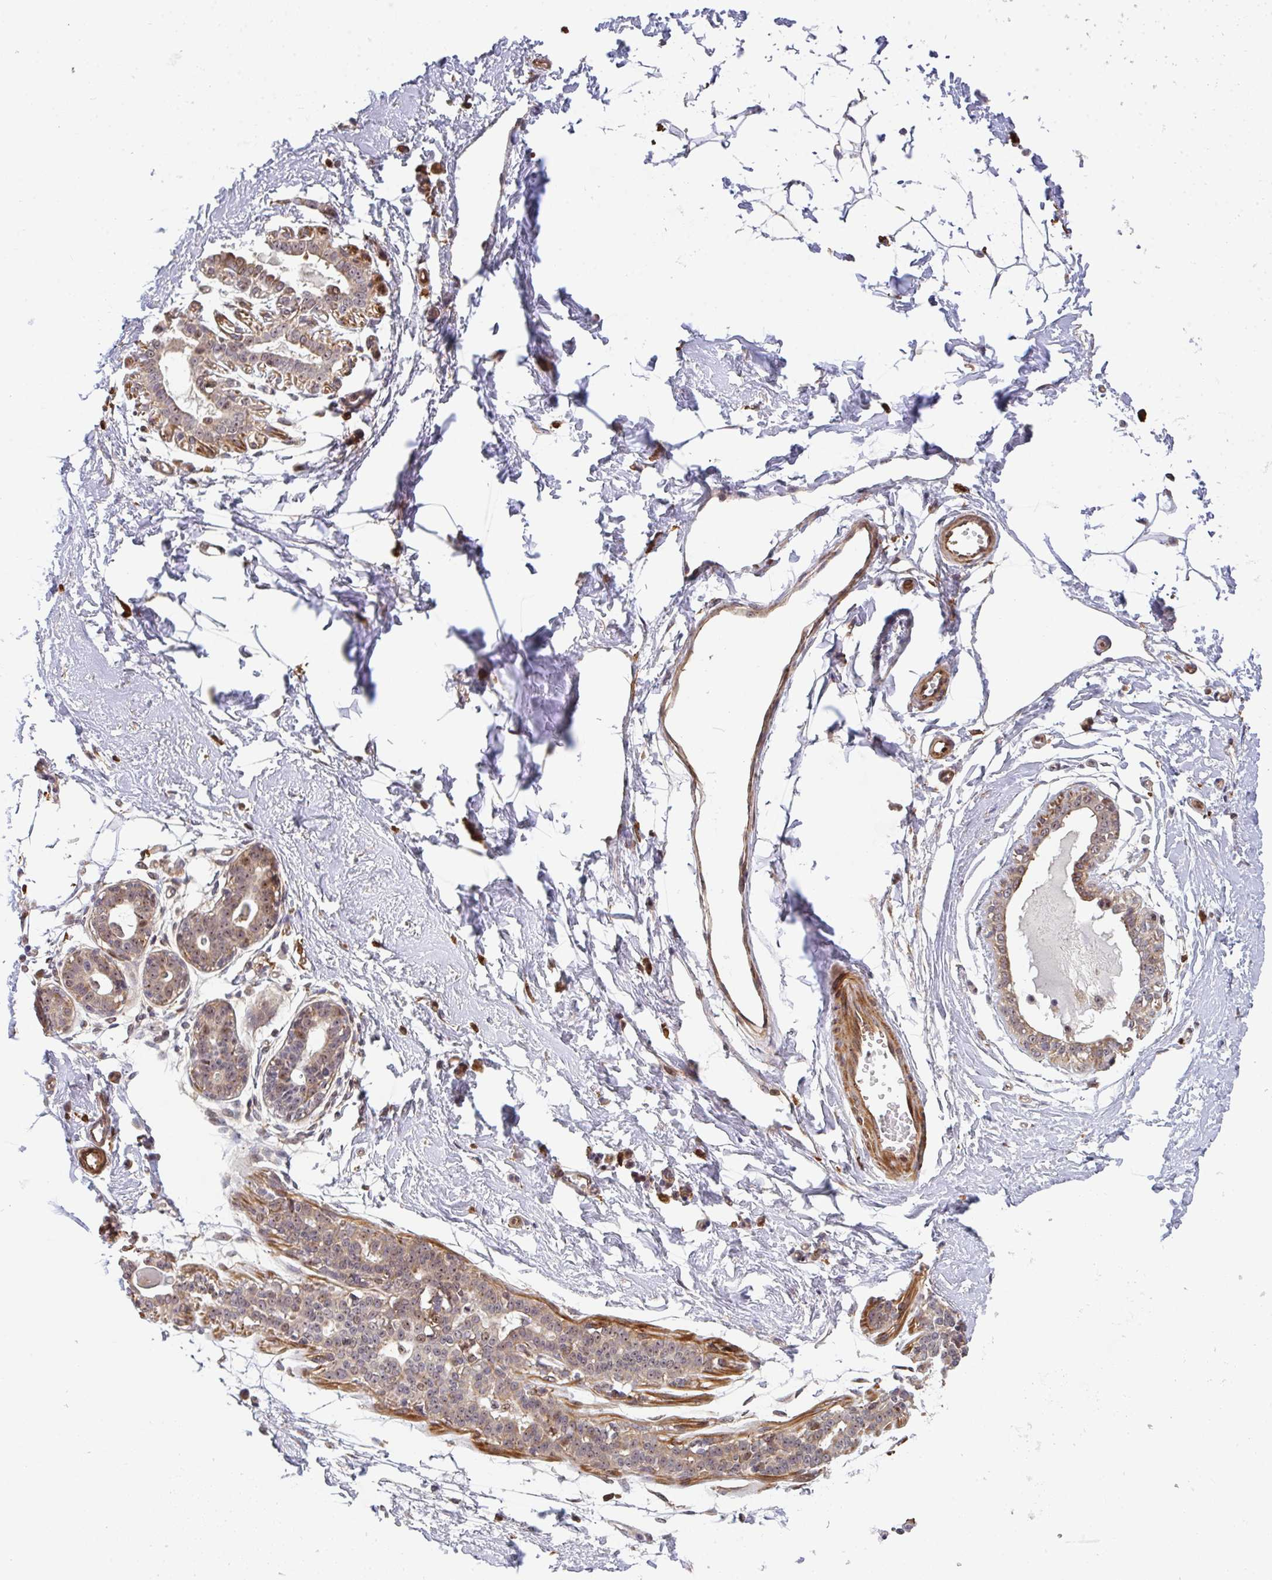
{"staining": {"intensity": "negative", "quantity": "none", "location": "none"}, "tissue": "breast", "cell_type": "Adipocytes", "image_type": "normal", "snomed": [{"axis": "morphology", "description": "Normal tissue, NOS"}, {"axis": "topography", "description": "Breast"}], "caption": "This is a image of IHC staining of unremarkable breast, which shows no positivity in adipocytes.", "gene": "SIMC1", "patient": {"sex": "female", "age": 45}}